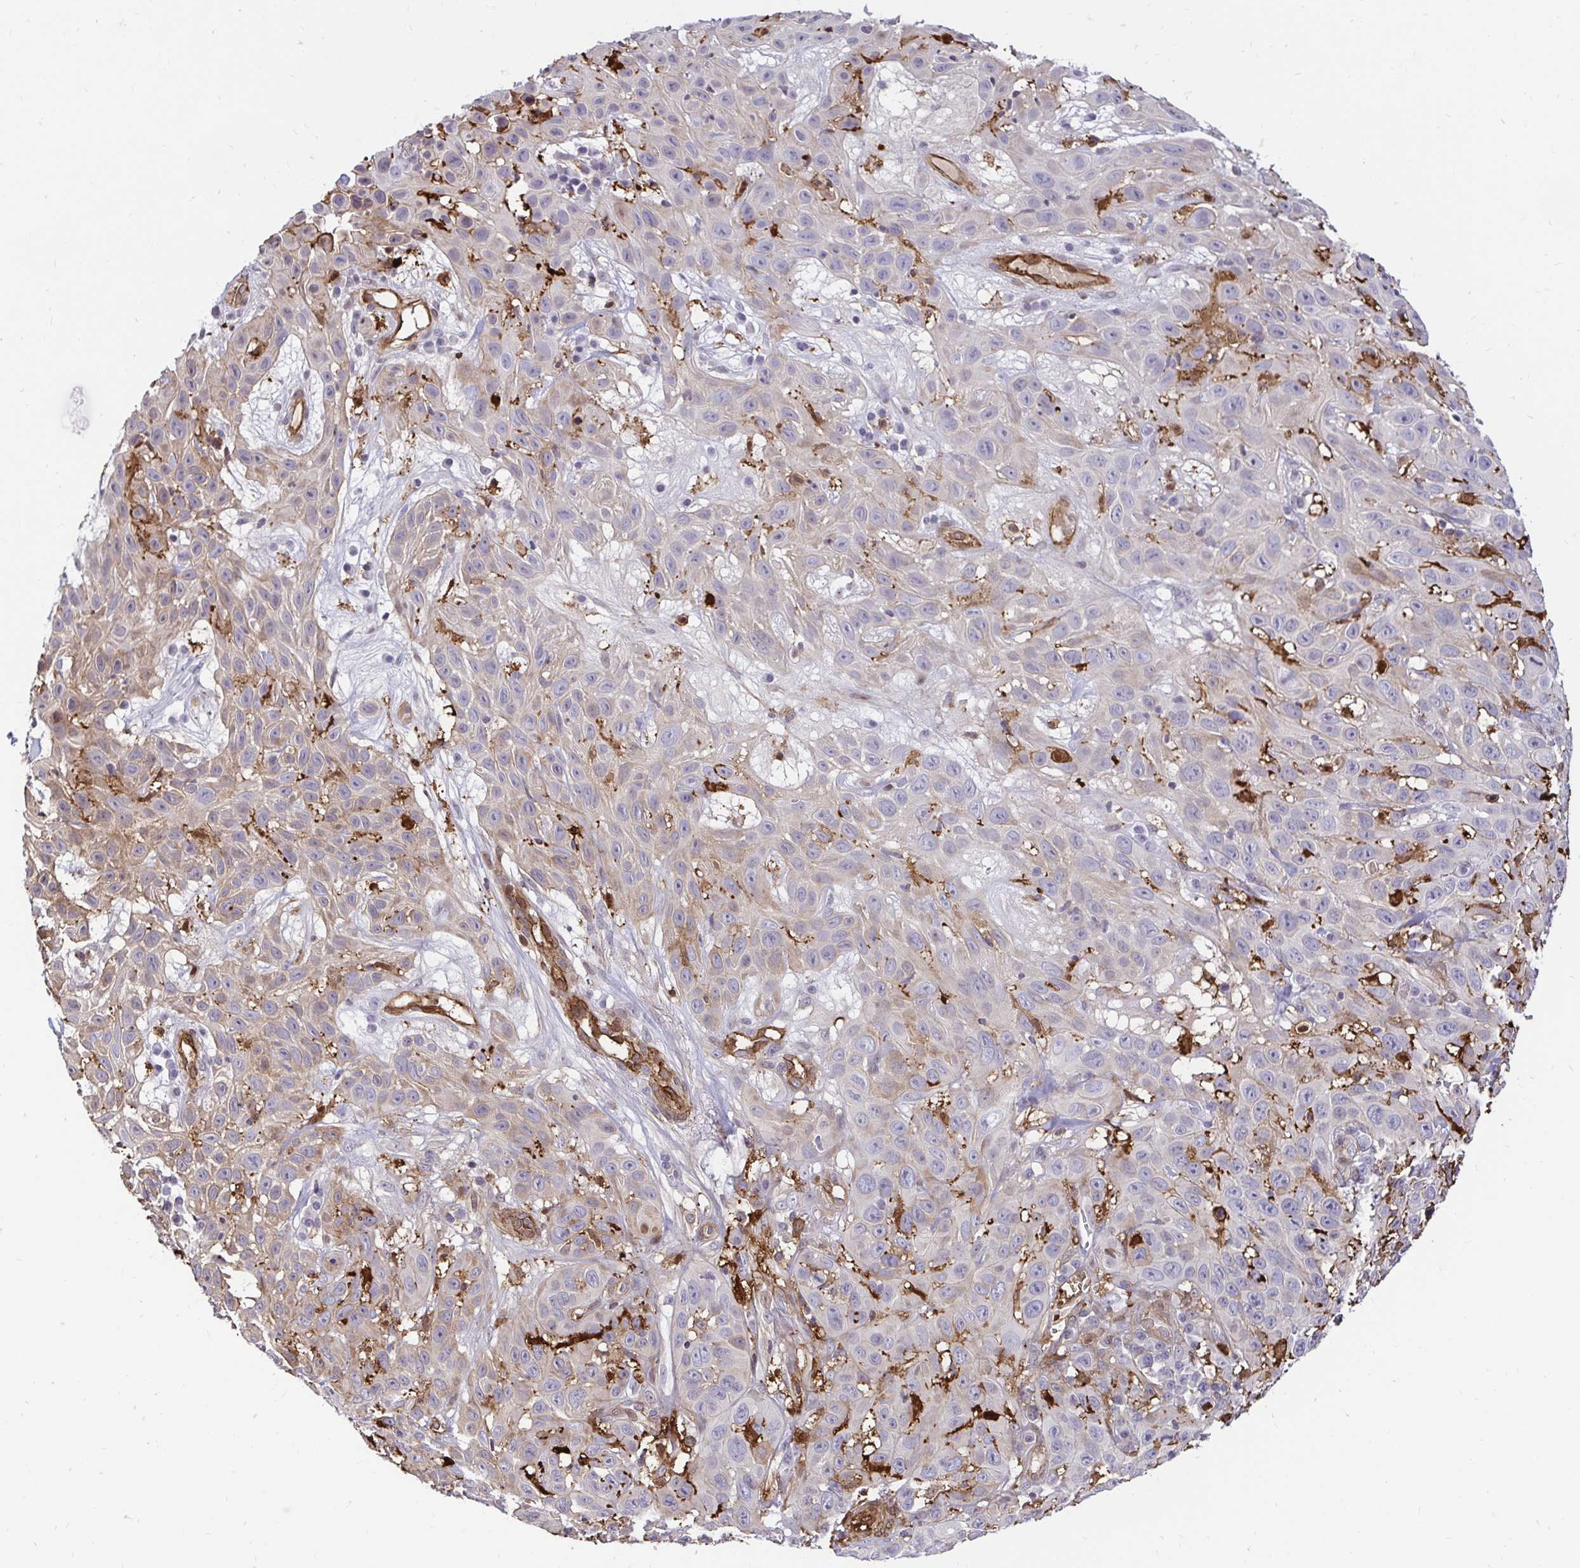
{"staining": {"intensity": "weak", "quantity": "25%-75%", "location": "cytoplasmic/membranous"}, "tissue": "skin cancer", "cell_type": "Tumor cells", "image_type": "cancer", "snomed": [{"axis": "morphology", "description": "Squamous cell carcinoma, NOS"}, {"axis": "topography", "description": "Skin"}], "caption": "Immunohistochemical staining of human skin squamous cell carcinoma exhibits weak cytoplasmic/membranous protein positivity in approximately 25%-75% of tumor cells. (Stains: DAB (3,3'-diaminobenzidine) in brown, nuclei in blue, Microscopy: brightfield microscopy at high magnification).", "gene": "GSN", "patient": {"sex": "male", "age": 82}}